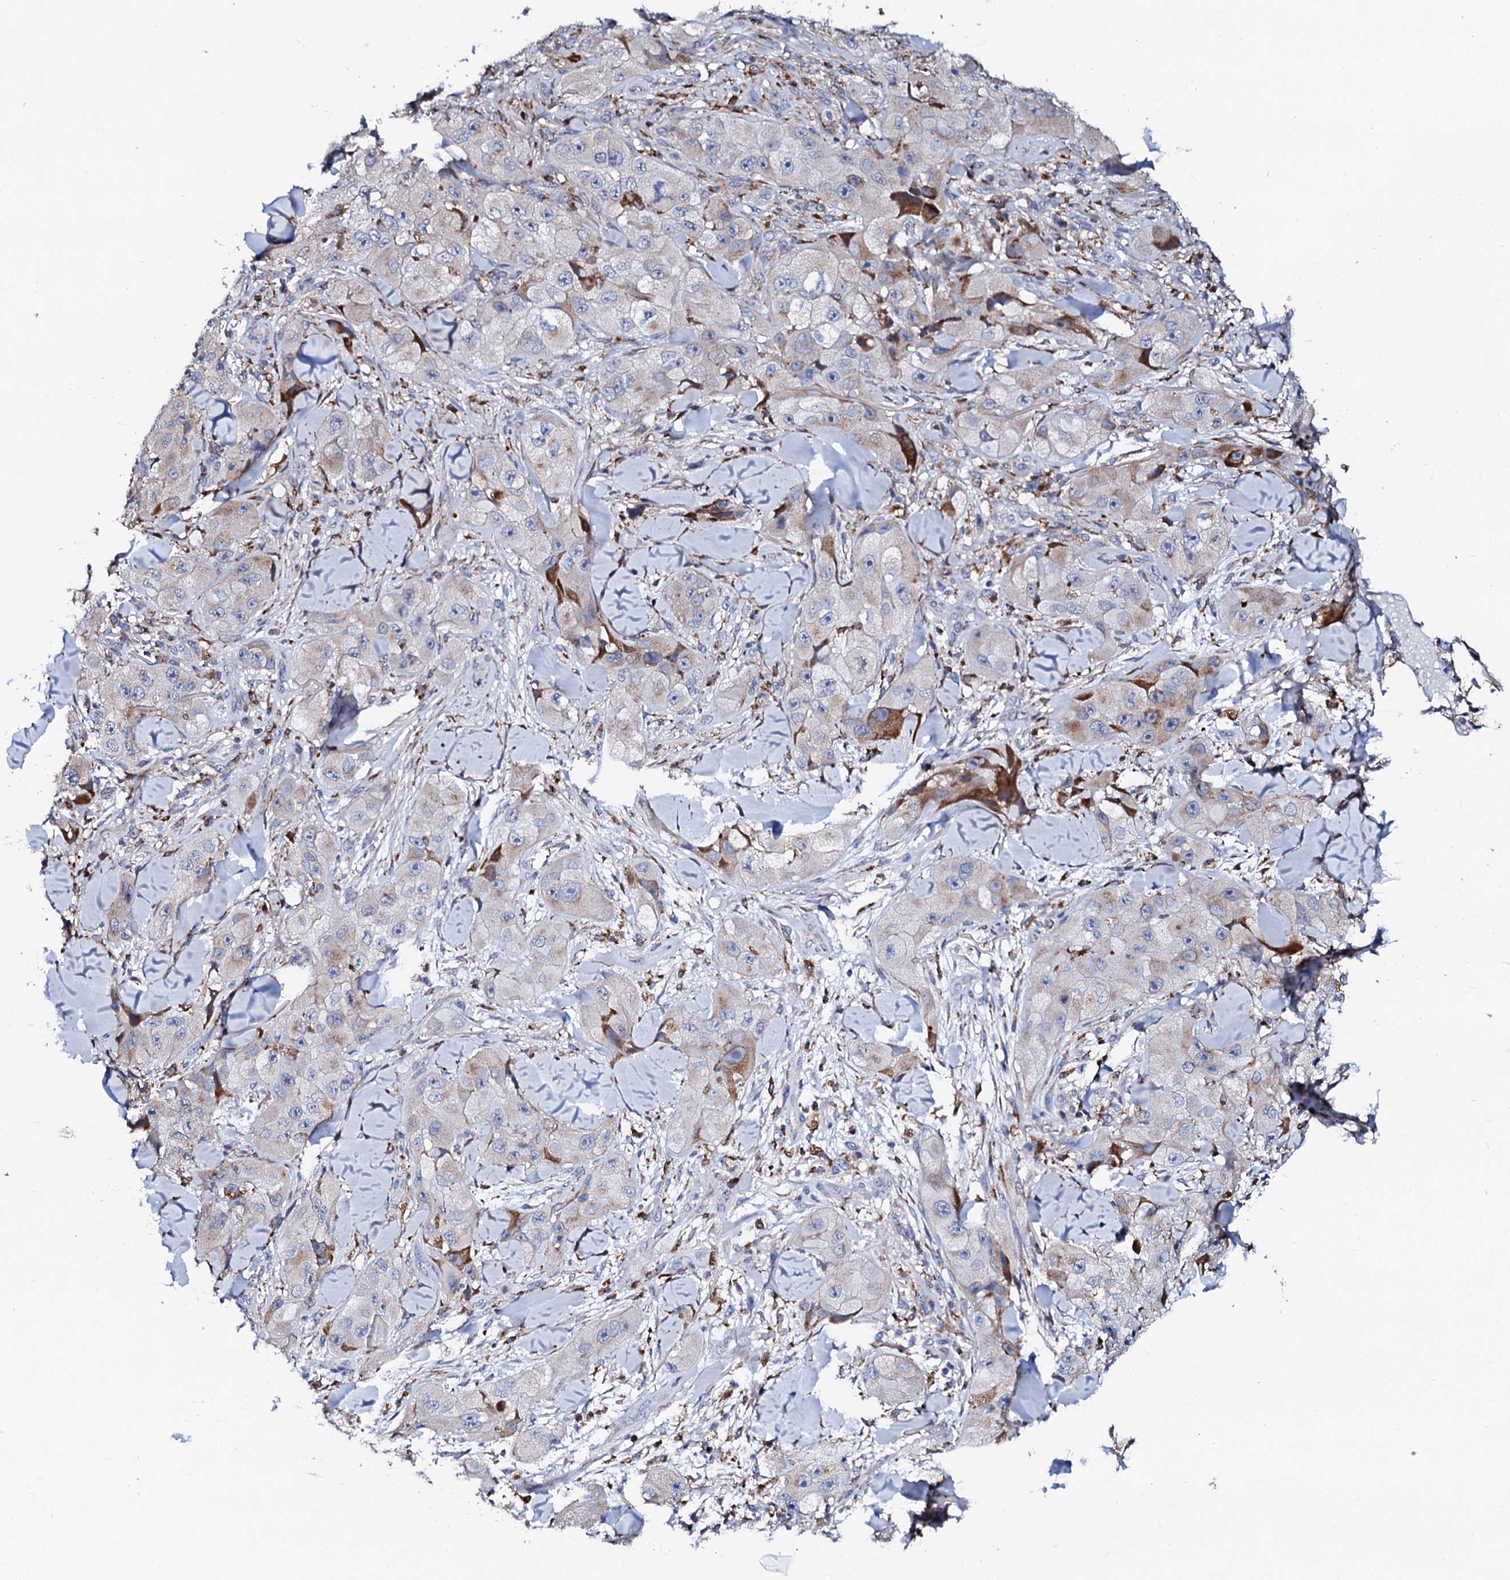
{"staining": {"intensity": "strong", "quantity": "<25%", "location": "cytoplasmic/membranous"}, "tissue": "skin cancer", "cell_type": "Tumor cells", "image_type": "cancer", "snomed": [{"axis": "morphology", "description": "Squamous cell carcinoma, NOS"}, {"axis": "topography", "description": "Skin"}, {"axis": "topography", "description": "Subcutis"}], "caption": "Immunohistochemical staining of squamous cell carcinoma (skin) exhibits medium levels of strong cytoplasmic/membranous staining in about <25% of tumor cells. Nuclei are stained in blue.", "gene": "TCIRG1", "patient": {"sex": "male", "age": 73}}